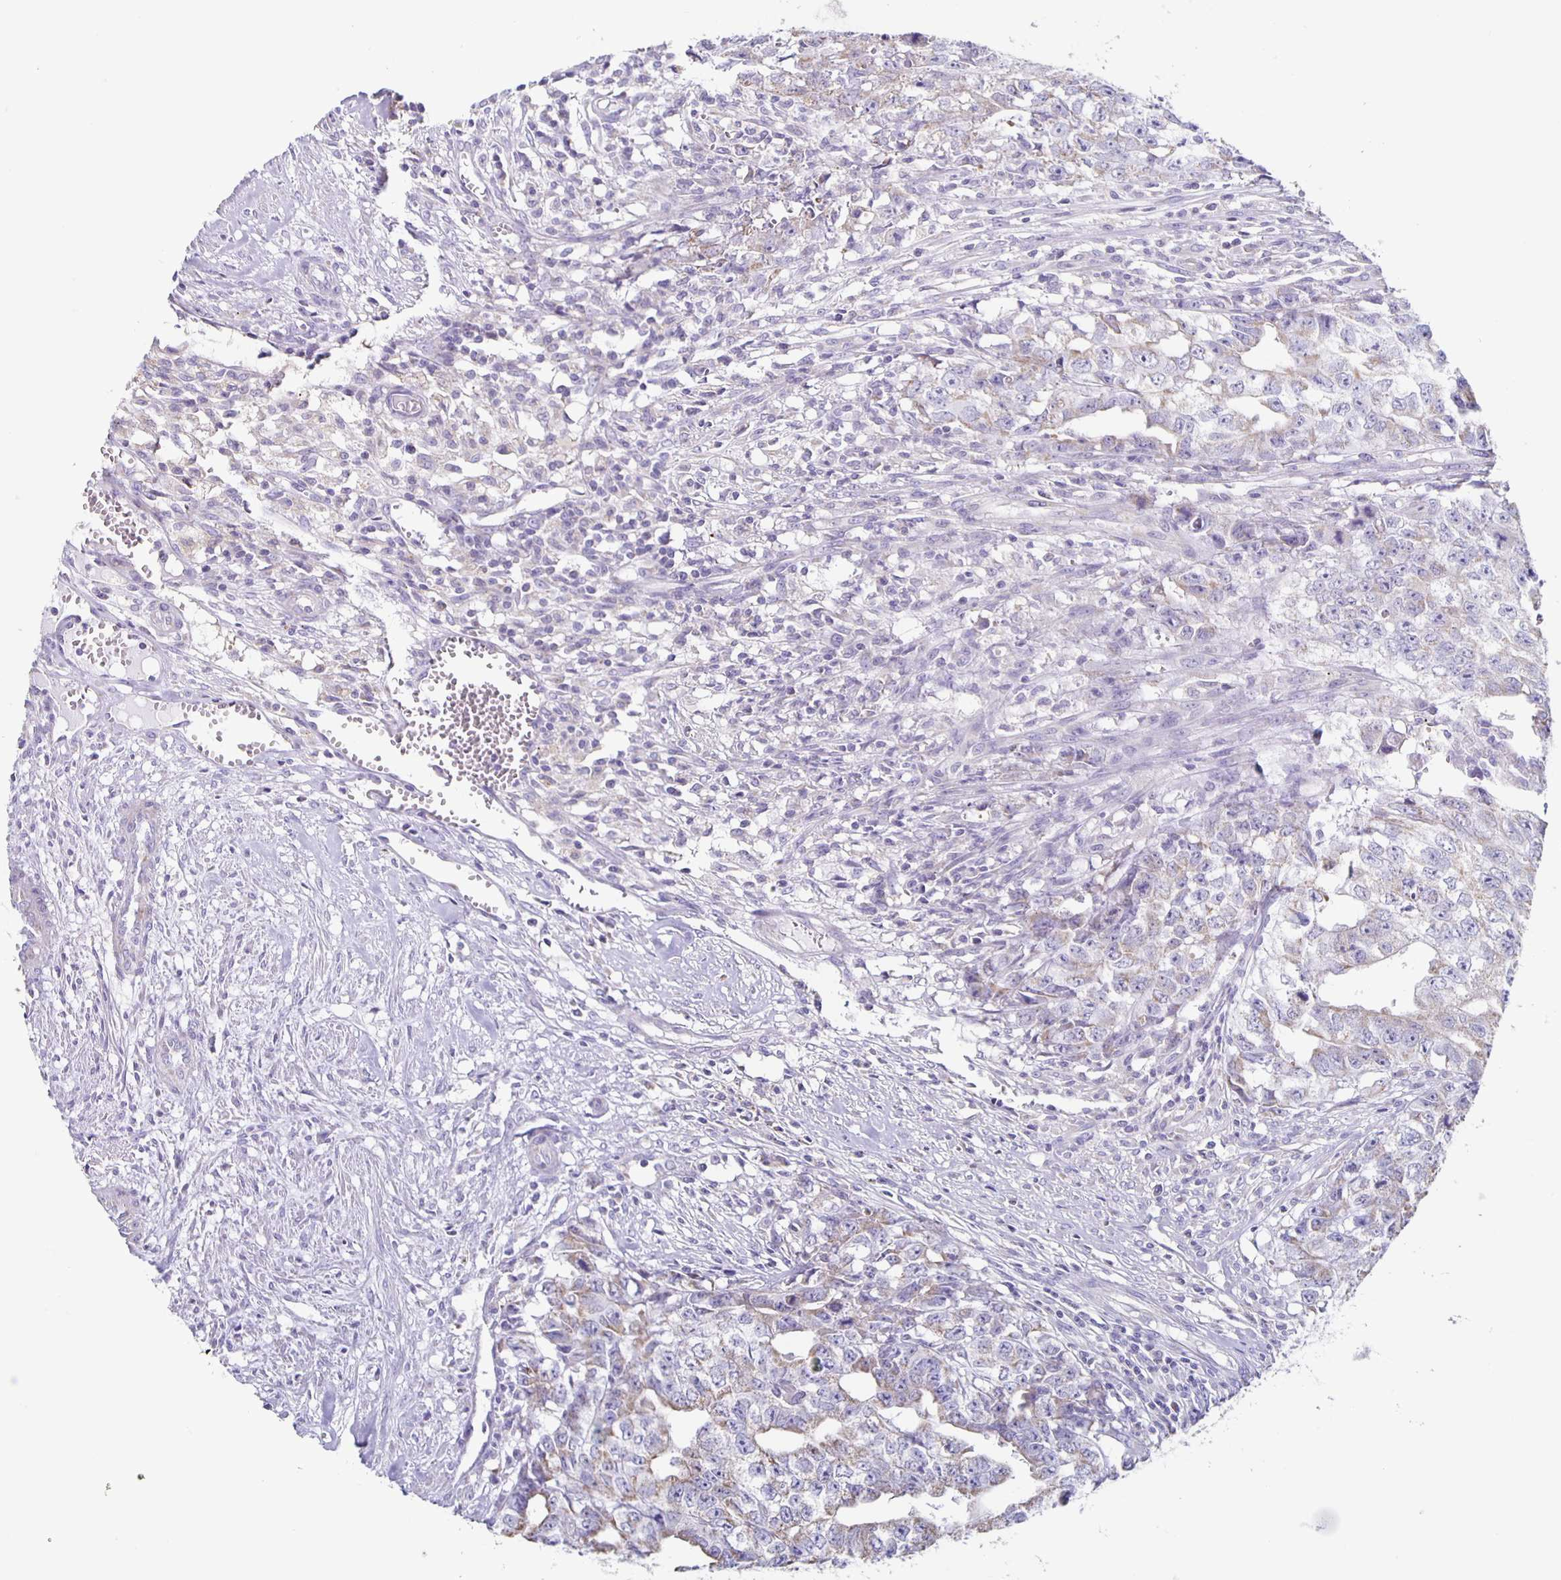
{"staining": {"intensity": "weak", "quantity": "<25%", "location": "cytoplasmic/membranous"}, "tissue": "testis cancer", "cell_type": "Tumor cells", "image_type": "cancer", "snomed": [{"axis": "morphology", "description": "Carcinoma, Embryonal, NOS"}, {"axis": "morphology", "description": "Teratoma, malignant, NOS"}, {"axis": "topography", "description": "Testis"}], "caption": "Tumor cells show no significant staining in testis teratoma (malignant).", "gene": "TPPP", "patient": {"sex": "male", "age": 24}}